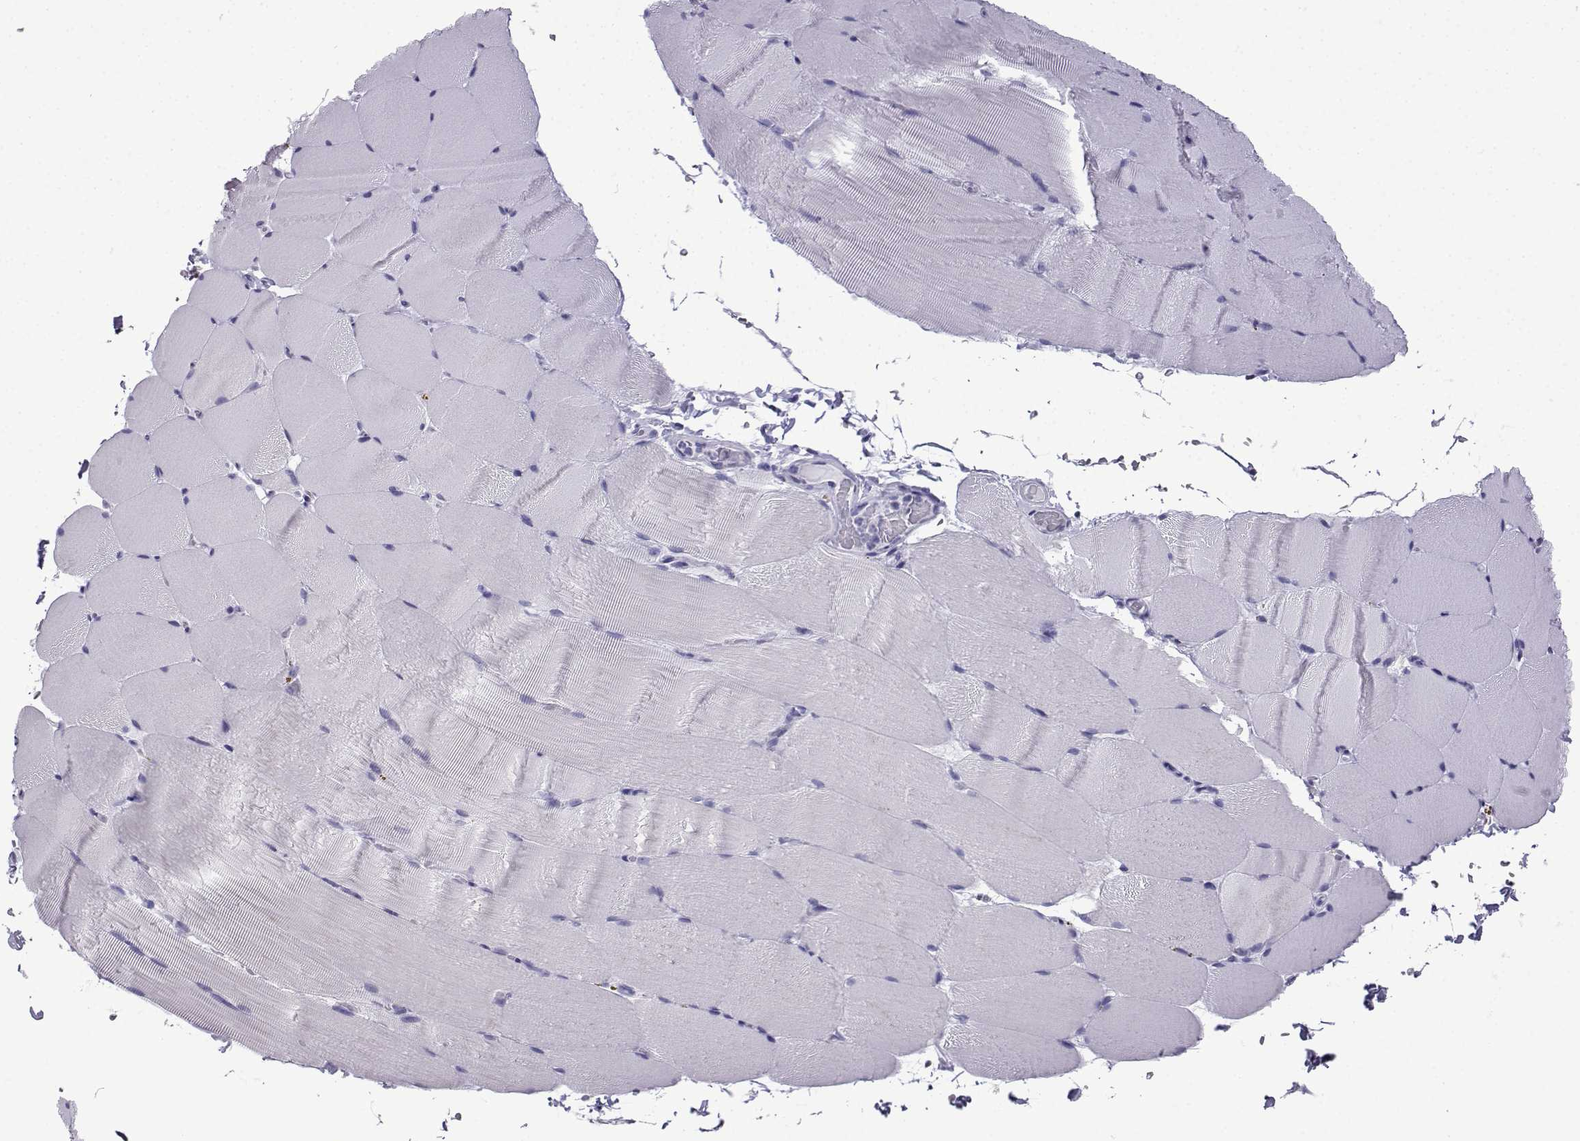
{"staining": {"intensity": "negative", "quantity": "none", "location": "none"}, "tissue": "skeletal muscle", "cell_type": "Myocytes", "image_type": "normal", "snomed": [{"axis": "morphology", "description": "Normal tissue, NOS"}, {"axis": "topography", "description": "Skeletal muscle"}], "caption": "This is an immunohistochemistry (IHC) image of unremarkable skeletal muscle. There is no positivity in myocytes.", "gene": "ACRBP", "patient": {"sex": "female", "age": 37}}